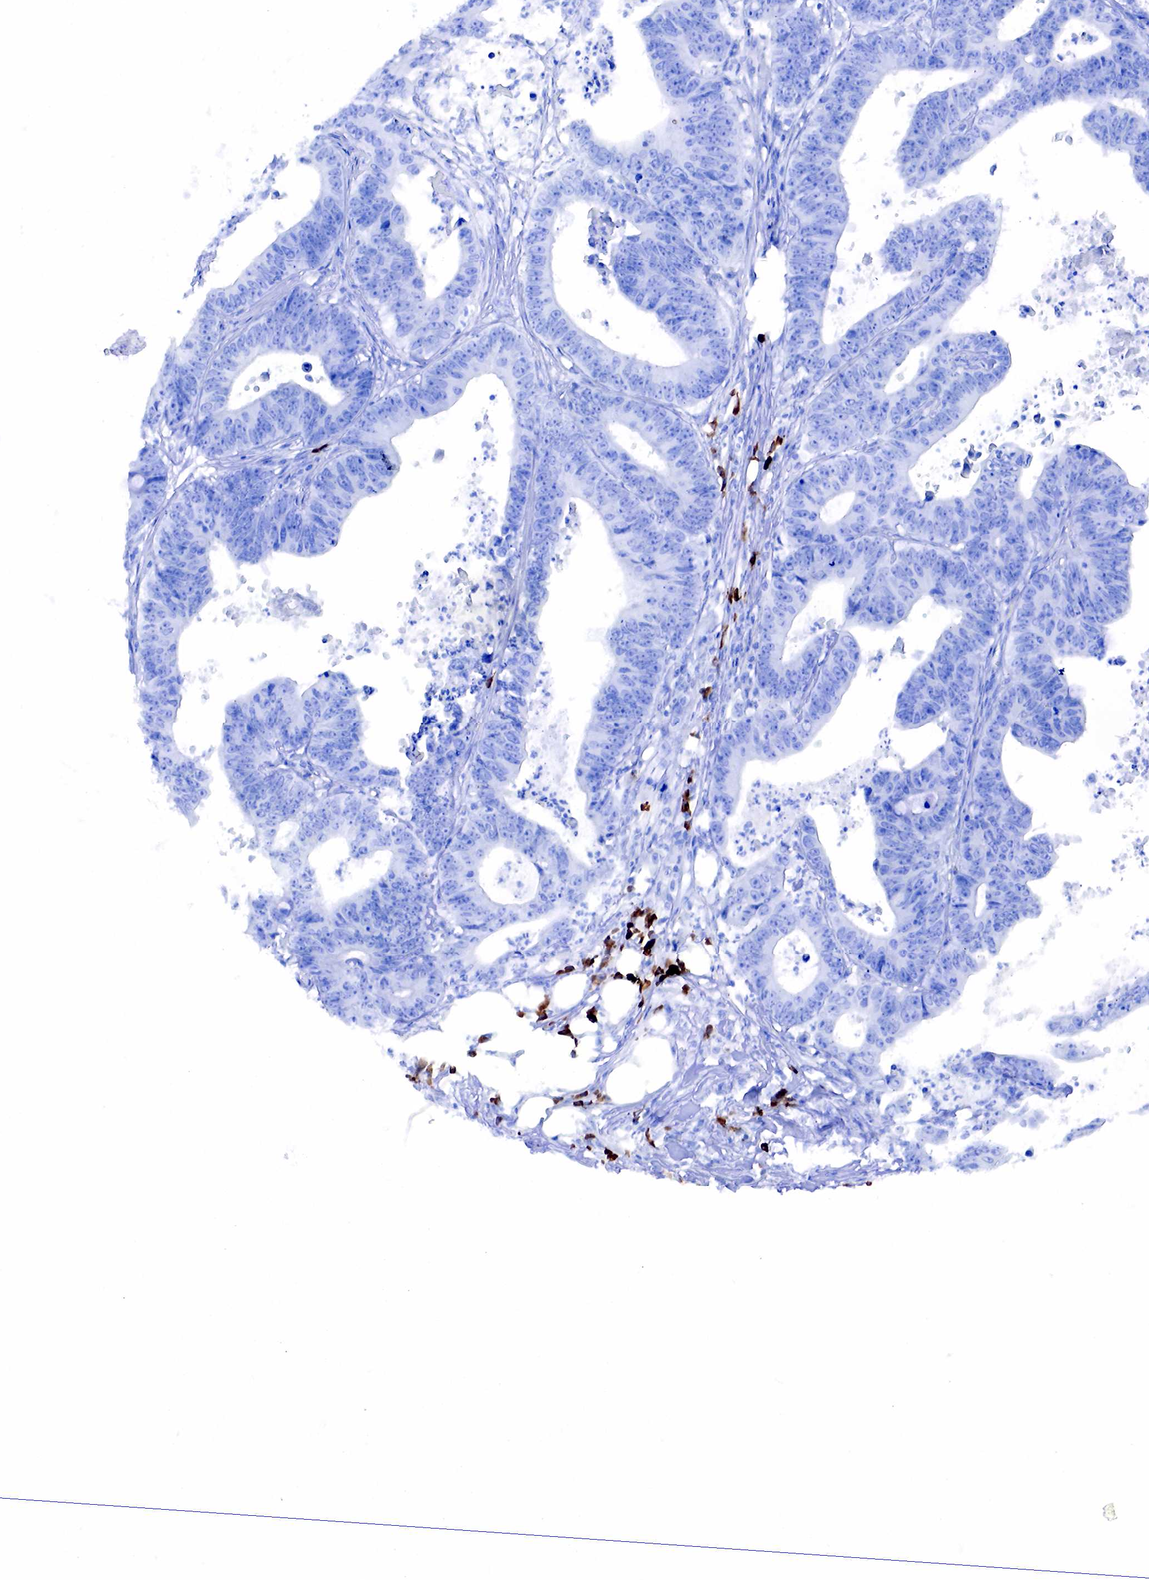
{"staining": {"intensity": "negative", "quantity": "none", "location": "none"}, "tissue": "colorectal cancer", "cell_type": "Tumor cells", "image_type": "cancer", "snomed": [{"axis": "morphology", "description": "Adenocarcinoma, NOS"}, {"axis": "topography", "description": "Colon"}], "caption": "Immunohistochemistry photomicrograph of neoplastic tissue: adenocarcinoma (colorectal) stained with DAB (3,3'-diaminobenzidine) displays no significant protein expression in tumor cells.", "gene": "CD79A", "patient": {"sex": "female", "age": 76}}